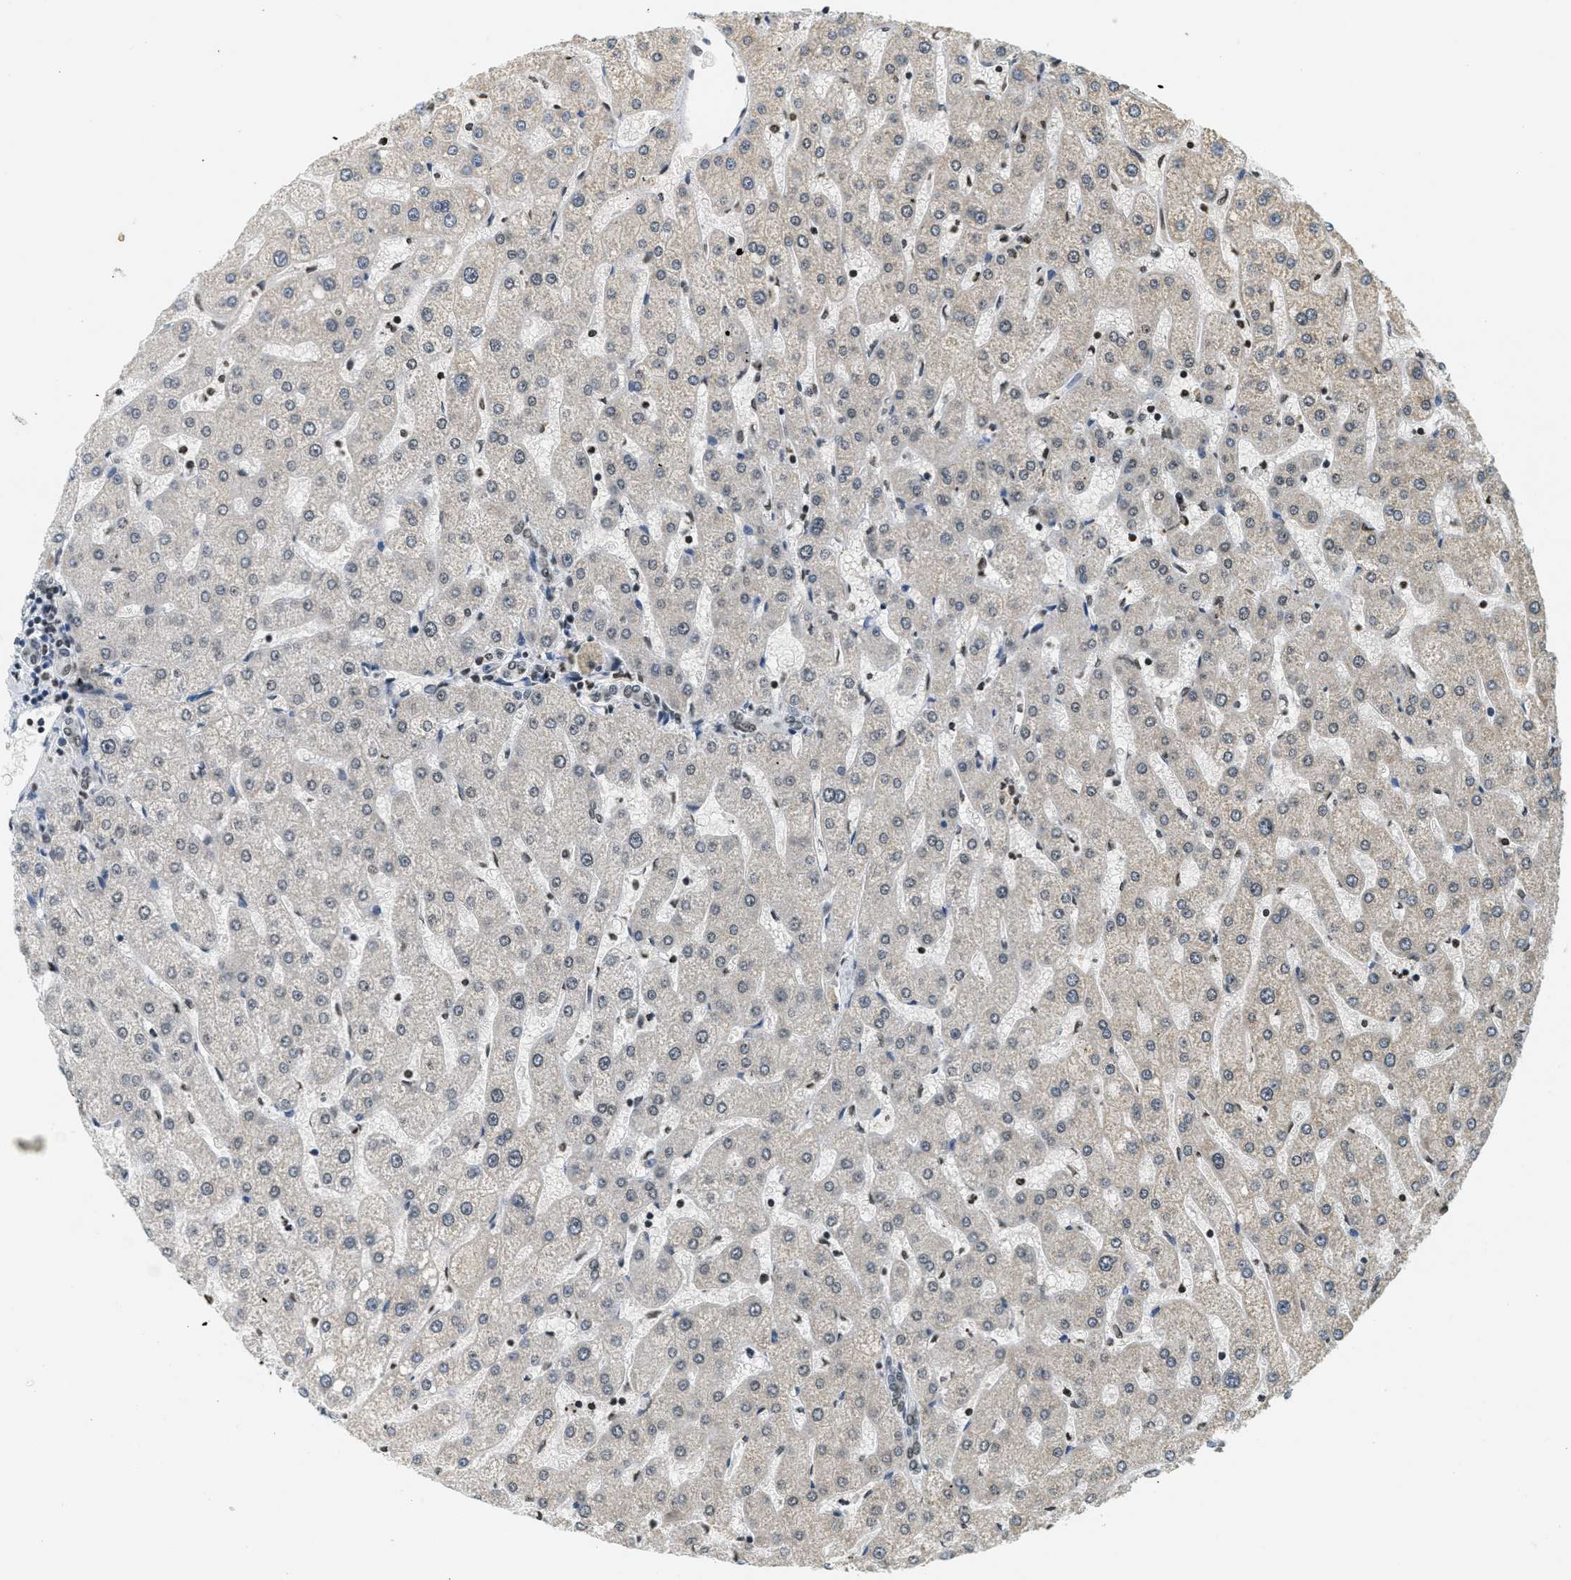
{"staining": {"intensity": "weak", "quantity": "25%-75%", "location": "nuclear"}, "tissue": "liver", "cell_type": "Cholangiocytes", "image_type": "normal", "snomed": [{"axis": "morphology", "description": "Normal tissue, NOS"}, {"axis": "topography", "description": "Liver"}], "caption": "Brown immunohistochemical staining in benign liver shows weak nuclear expression in approximately 25%-75% of cholangiocytes. The staining was performed using DAB, with brown indicating positive protein expression. Nuclei are stained blue with hematoxylin.", "gene": "LDB2", "patient": {"sex": "male", "age": 67}}